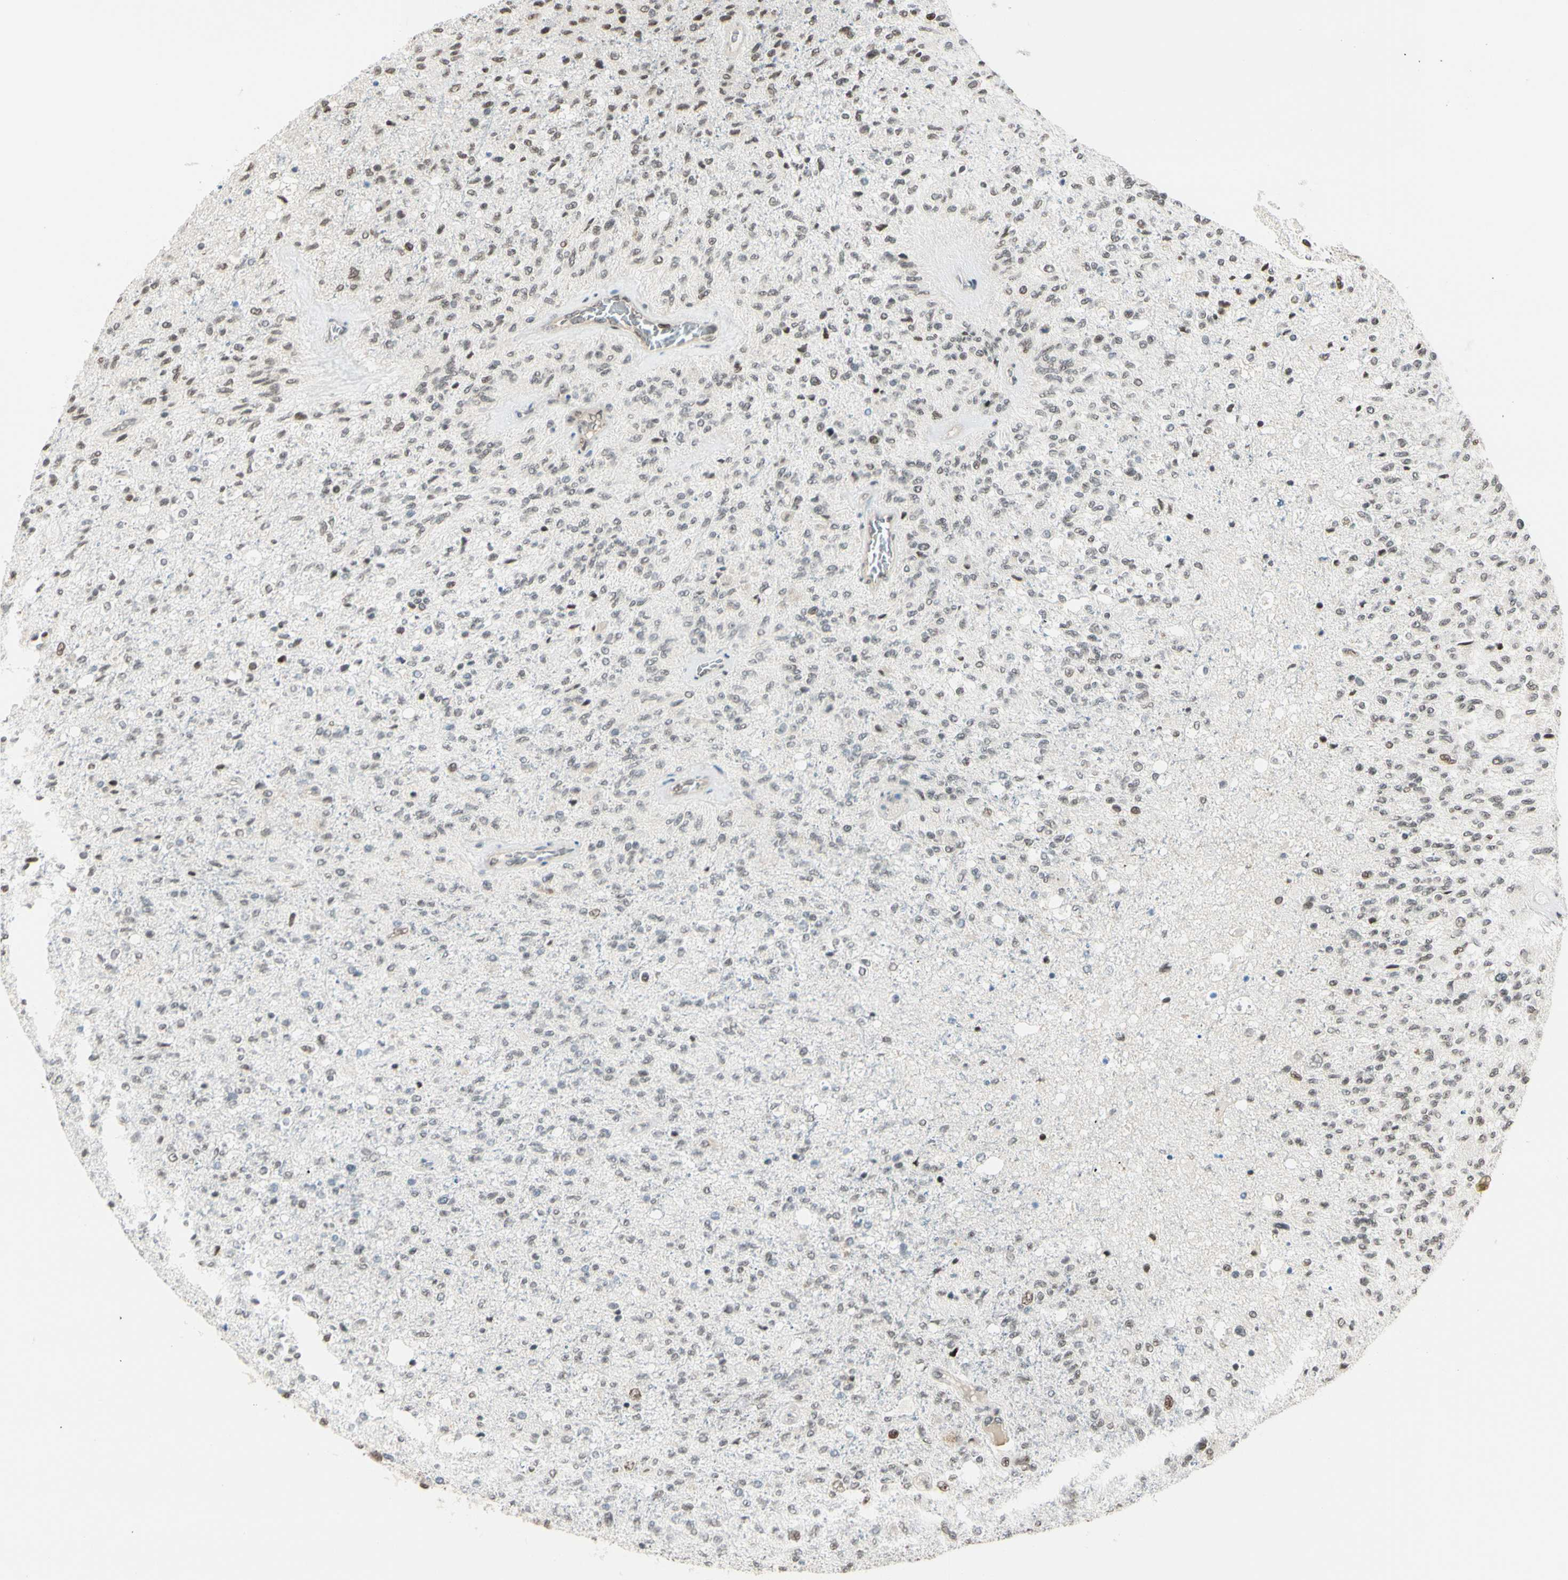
{"staining": {"intensity": "weak", "quantity": "25%-75%", "location": "nuclear"}, "tissue": "glioma", "cell_type": "Tumor cells", "image_type": "cancer", "snomed": [{"axis": "morphology", "description": "Normal tissue, NOS"}, {"axis": "morphology", "description": "Glioma, malignant, High grade"}, {"axis": "topography", "description": "Cerebral cortex"}], "caption": "Human glioma stained for a protein (brown) demonstrates weak nuclear positive expression in about 25%-75% of tumor cells.", "gene": "SUFU", "patient": {"sex": "male", "age": 77}}